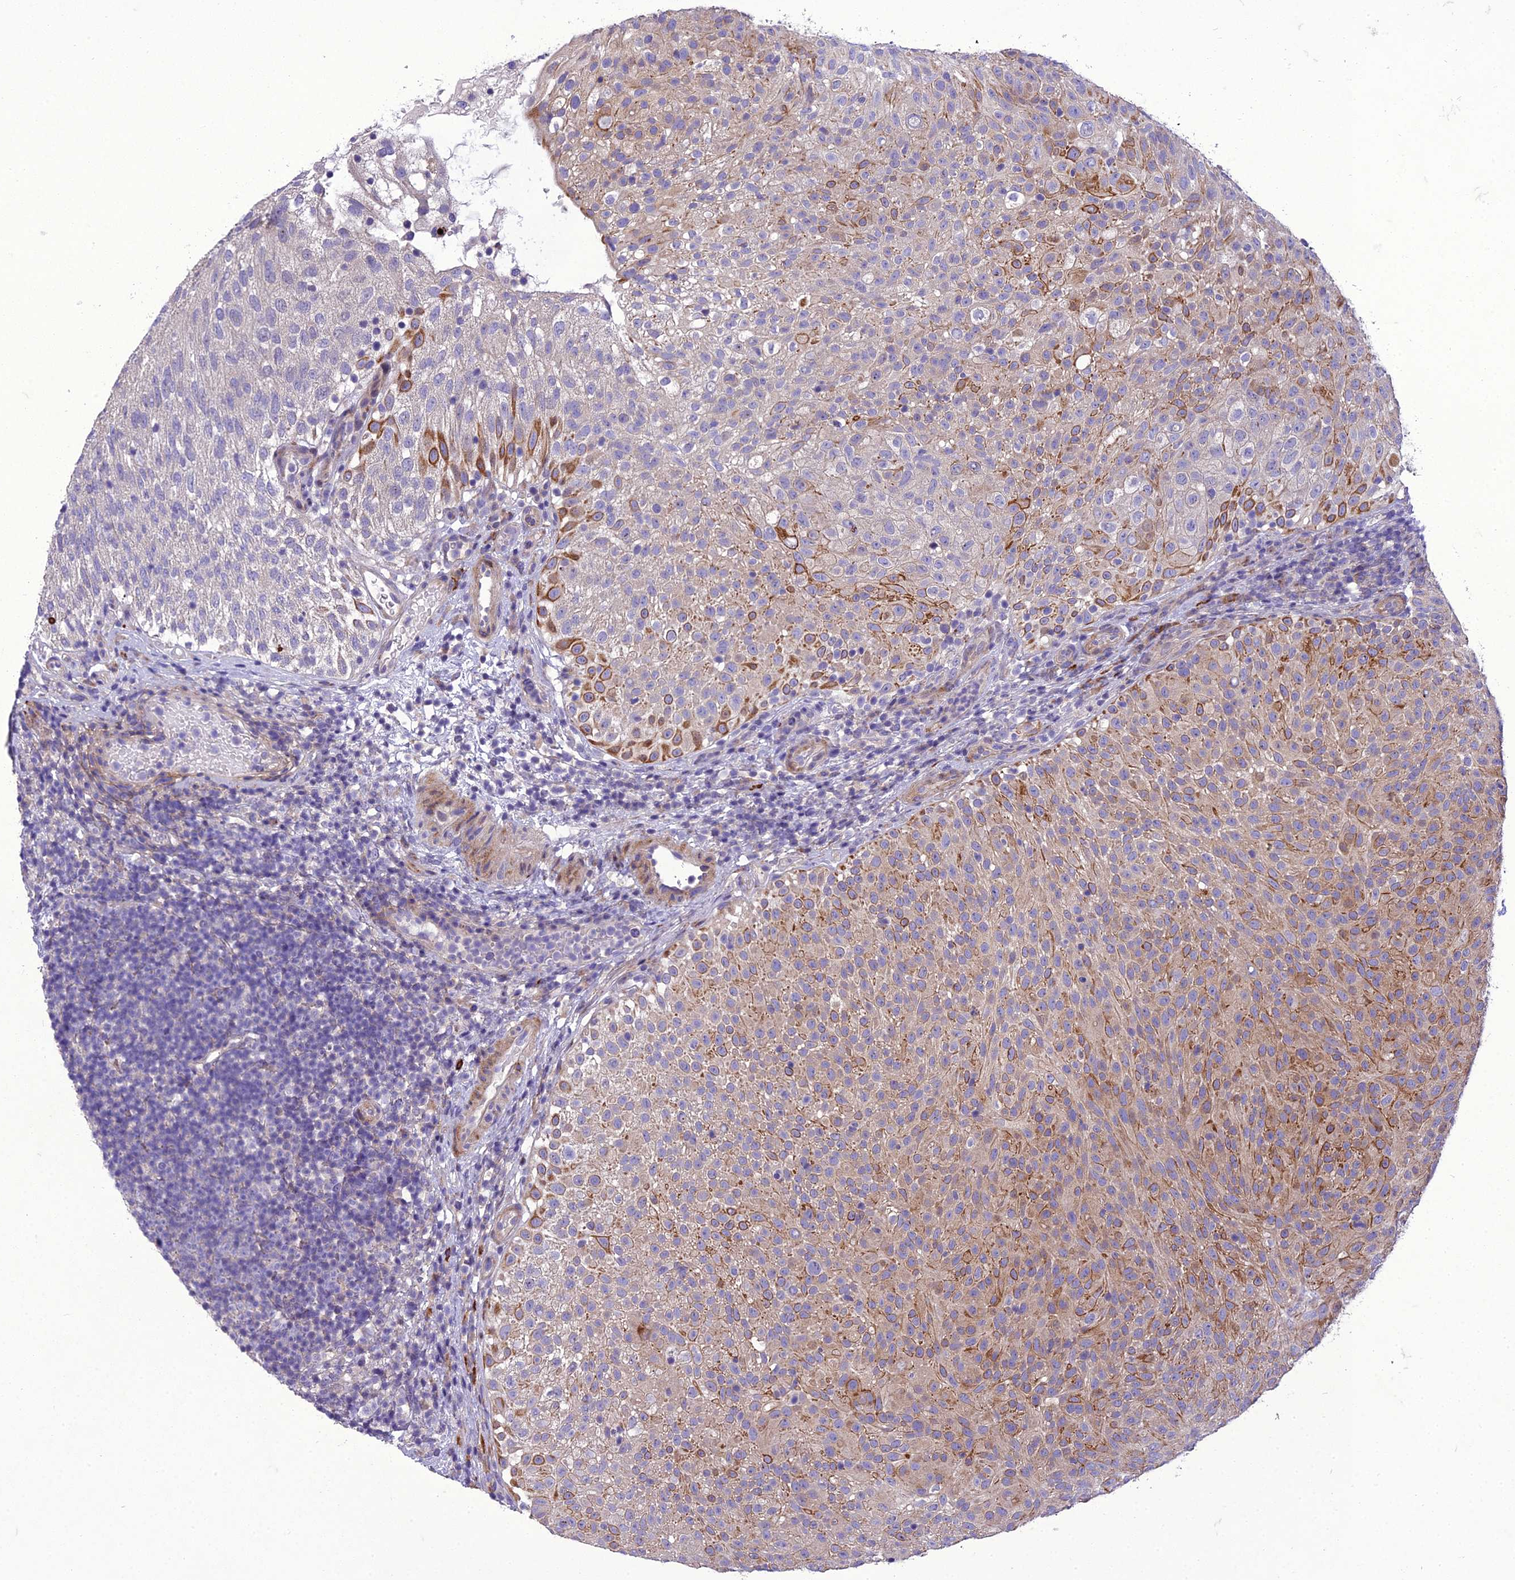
{"staining": {"intensity": "moderate", "quantity": "<25%", "location": "cytoplasmic/membranous"}, "tissue": "urothelial cancer", "cell_type": "Tumor cells", "image_type": "cancer", "snomed": [{"axis": "morphology", "description": "Urothelial carcinoma, Low grade"}, {"axis": "topography", "description": "Urinary bladder"}], "caption": "Urothelial cancer stained with a brown dye reveals moderate cytoplasmic/membranous positive staining in about <25% of tumor cells.", "gene": "ADIPOR2", "patient": {"sex": "male", "age": 78}}